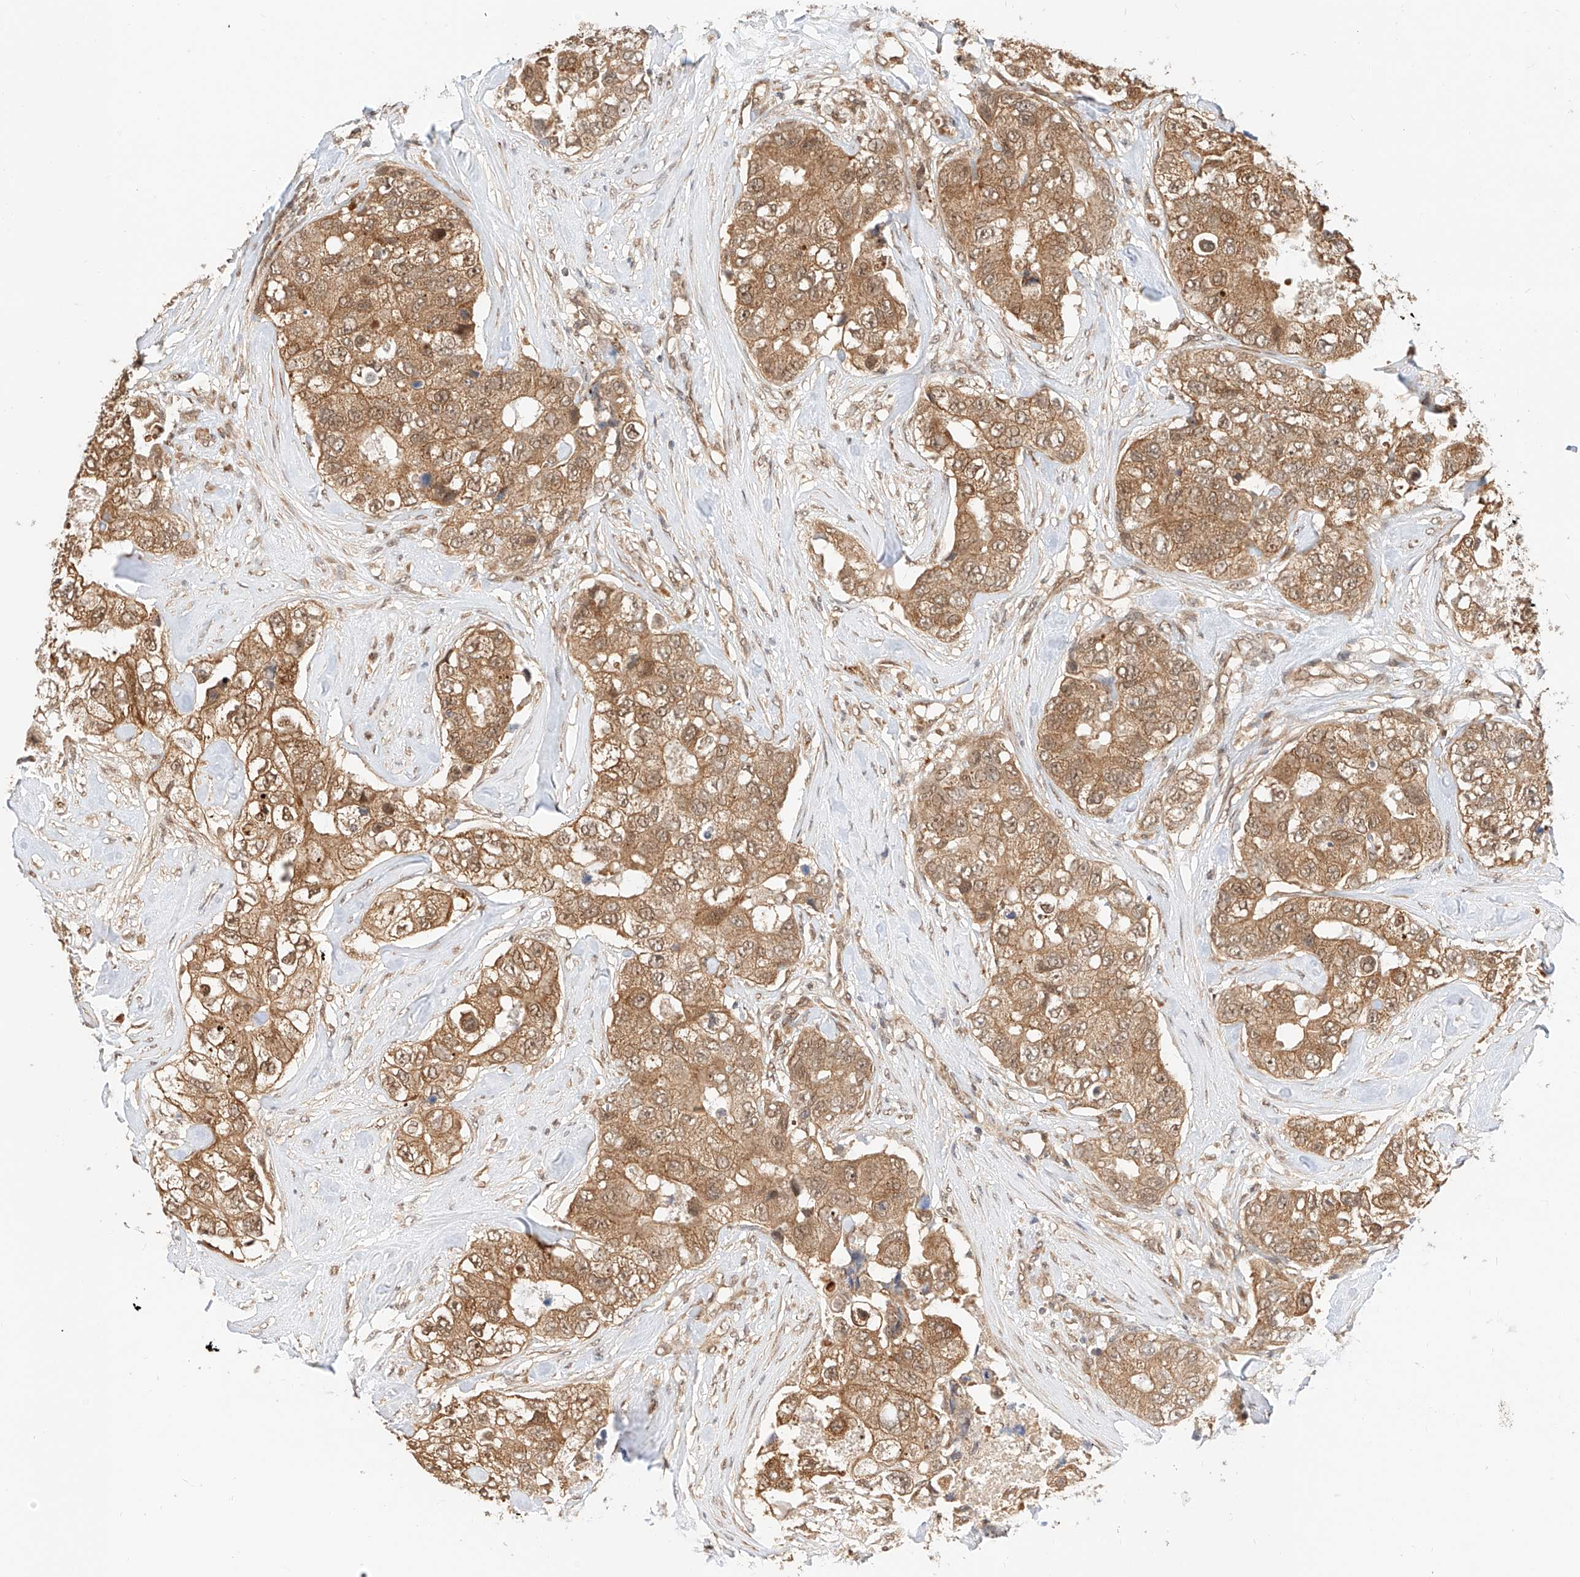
{"staining": {"intensity": "moderate", "quantity": ">75%", "location": "cytoplasmic/membranous,nuclear"}, "tissue": "breast cancer", "cell_type": "Tumor cells", "image_type": "cancer", "snomed": [{"axis": "morphology", "description": "Duct carcinoma"}, {"axis": "topography", "description": "Breast"}], "caption": "This is a photomicrograph of immunohistochemistry staining of invasive ductal carcinoma (breast), which shows moderate positivity in the cytoplasmic/membranous and nuclear of tumor cells.", "gene": "EIF4H", "patient": {"sex": "female", "age": 62}}